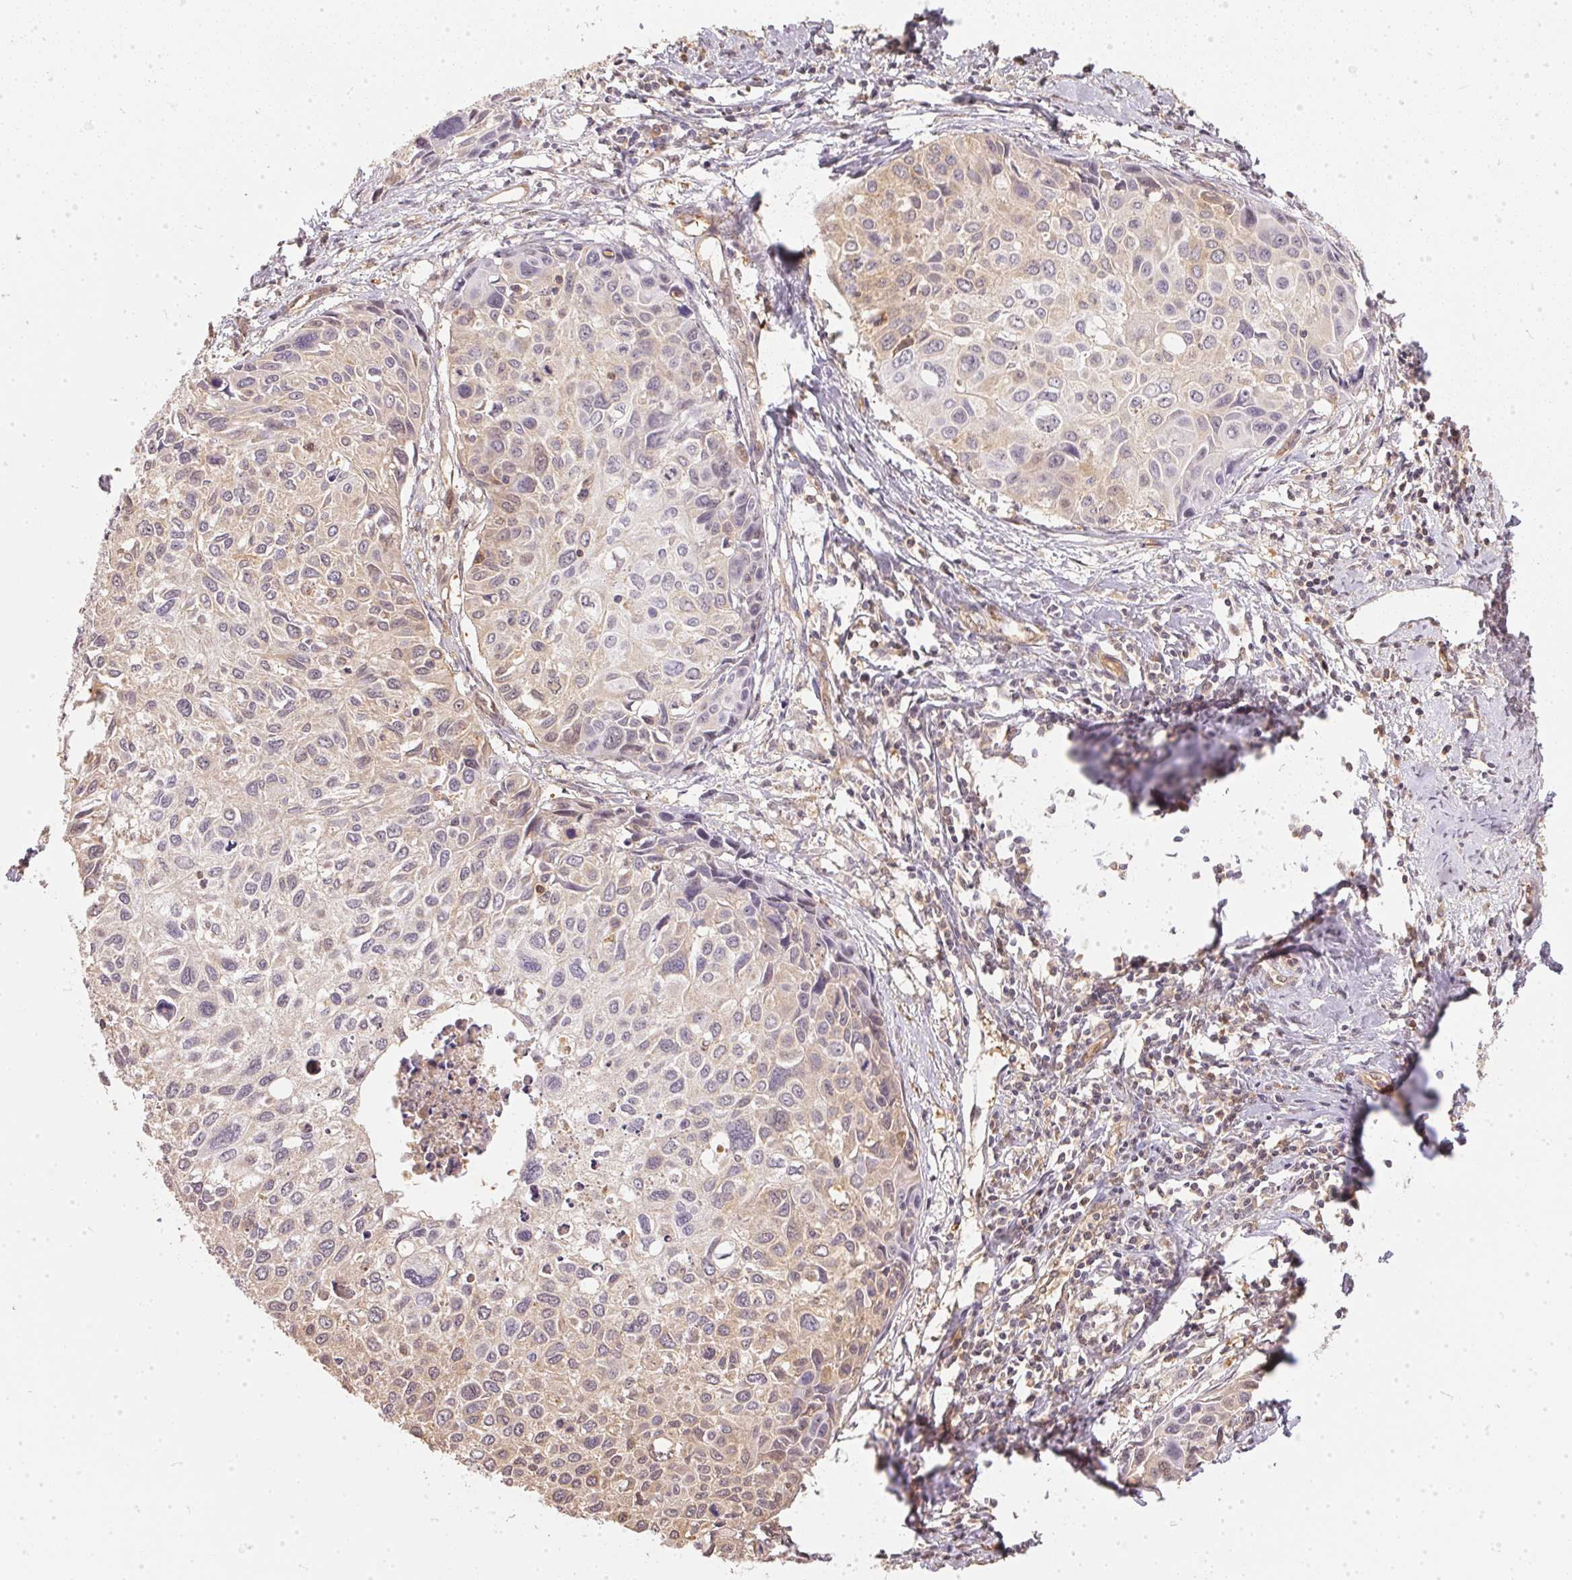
{"staining": {"intensity": "weak", "quantity": "25%-75%", "location": "cytoplasmic/membranous"}, "tissue": "cervical cancer", "cell_type": "Tumor cells", "image_type": "cancer", "snomed": [{"axis": "morphology", "description": "Squamous cell carcinoma, NOS"}, {"axis": "topography", "description": "Cervix"}], "caption": "Cervical squamous cell carcinoma tissue displays weak cytoplasmic/membranous expression in approximately 25%-75% of tumor cells The staining was performed using DAB (3,3'-diaminobenzidine), with brown indicating positive protein expression. Nuclei are stained blue with hematoxylin.", "gene": "BLMH", "patient": {"sex": "female", "age": 50}}